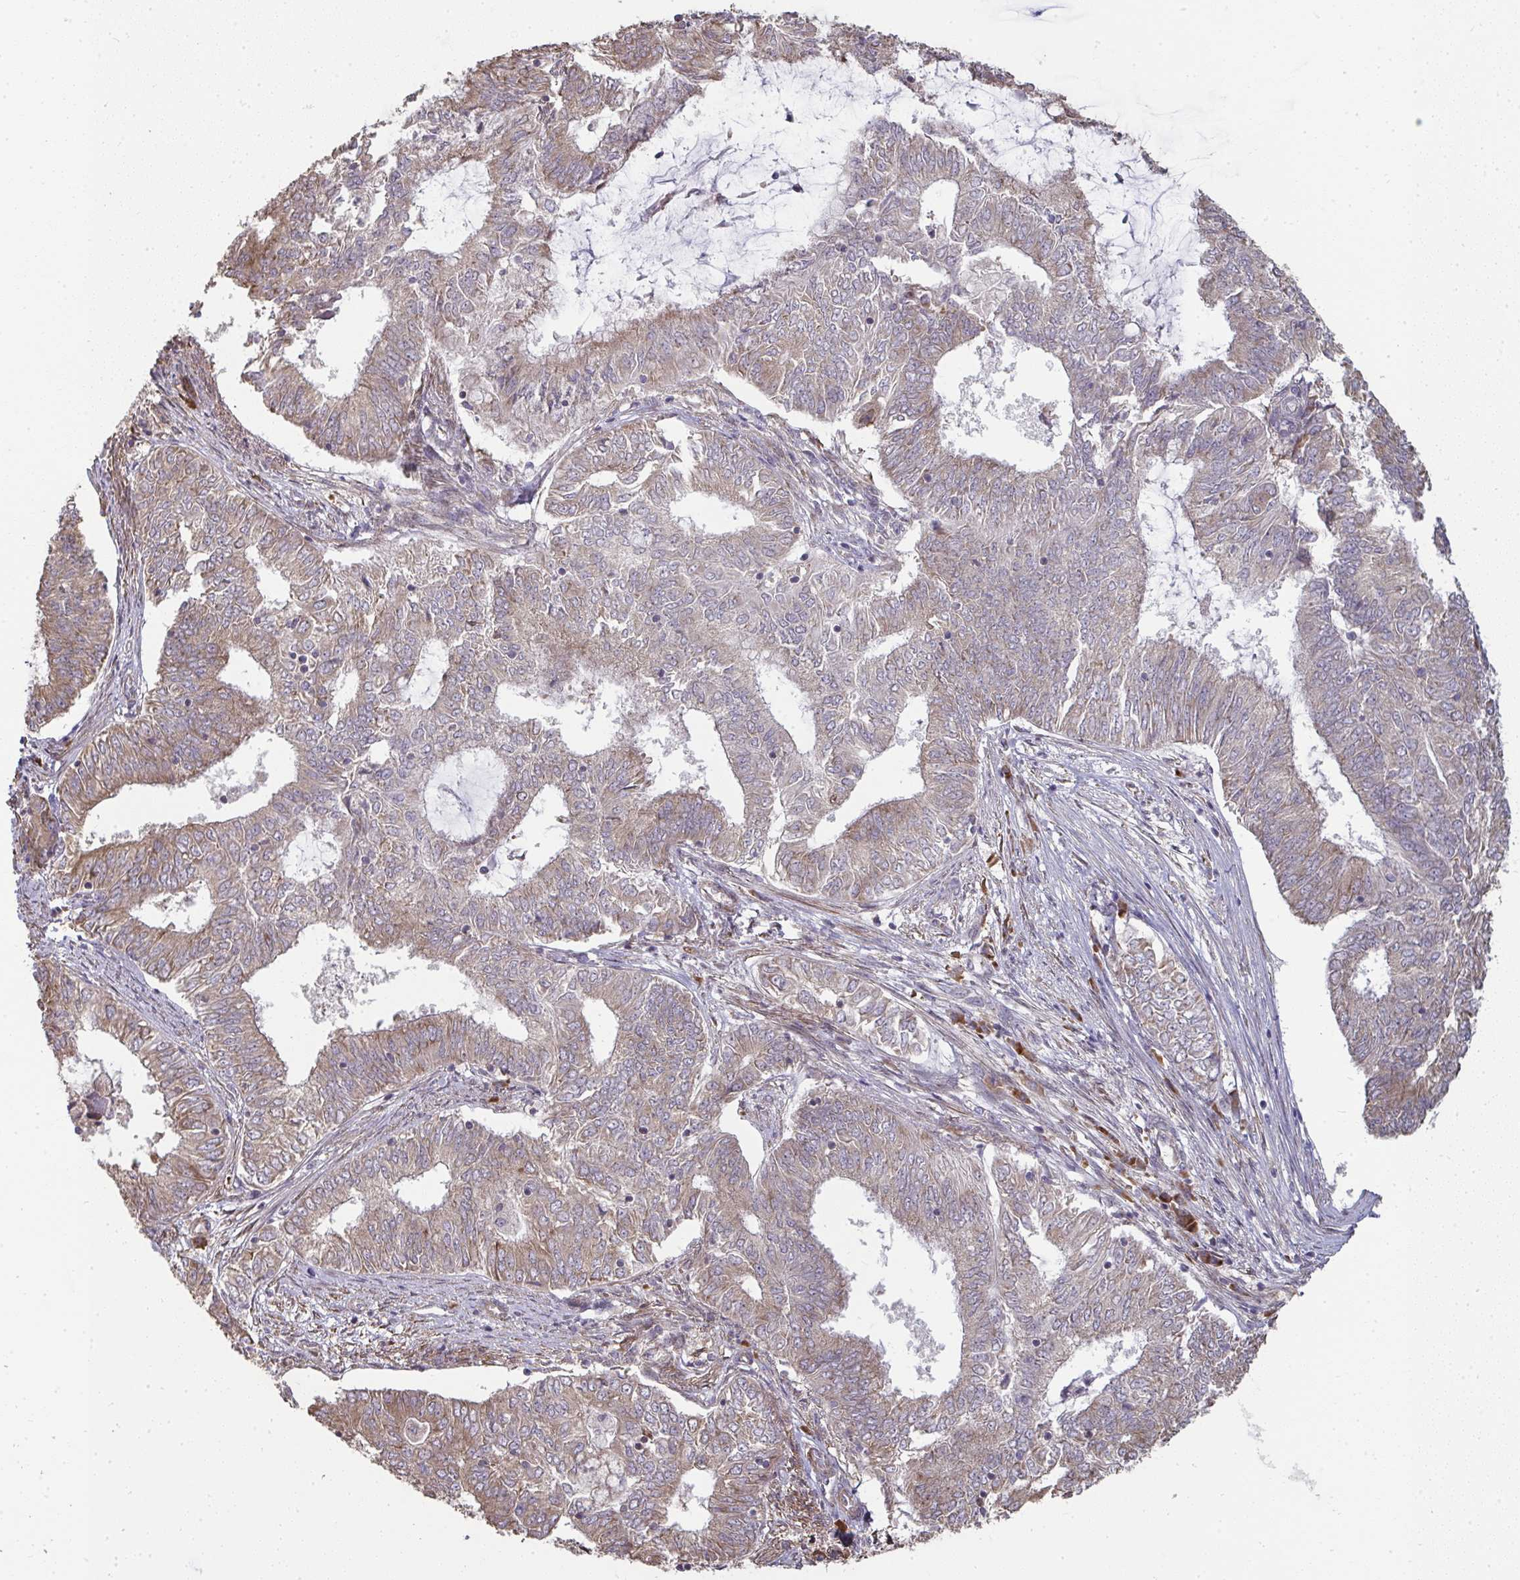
{"staining": {"intensity": "weak", "quantity": ">75%", "location": "cytoplasmic/membranous"}, "tissue": "endometrial cancer", "cell_type": "Tumor cells", "image_type": "cancer", "snomed": [{"axis": "morphology", "description": "Adenocarcinoma, NOS"}, {"axis": "topography", "description": "Endometrium"}], "caption": "An image of endometrial cancer (adenocarcinoma) stained for a protein displays weak cytoplasmic/membranous brown staining in tumor cells.", "gene": "ZFYVE28", "patient": {"sex": "female", "age": 62}}